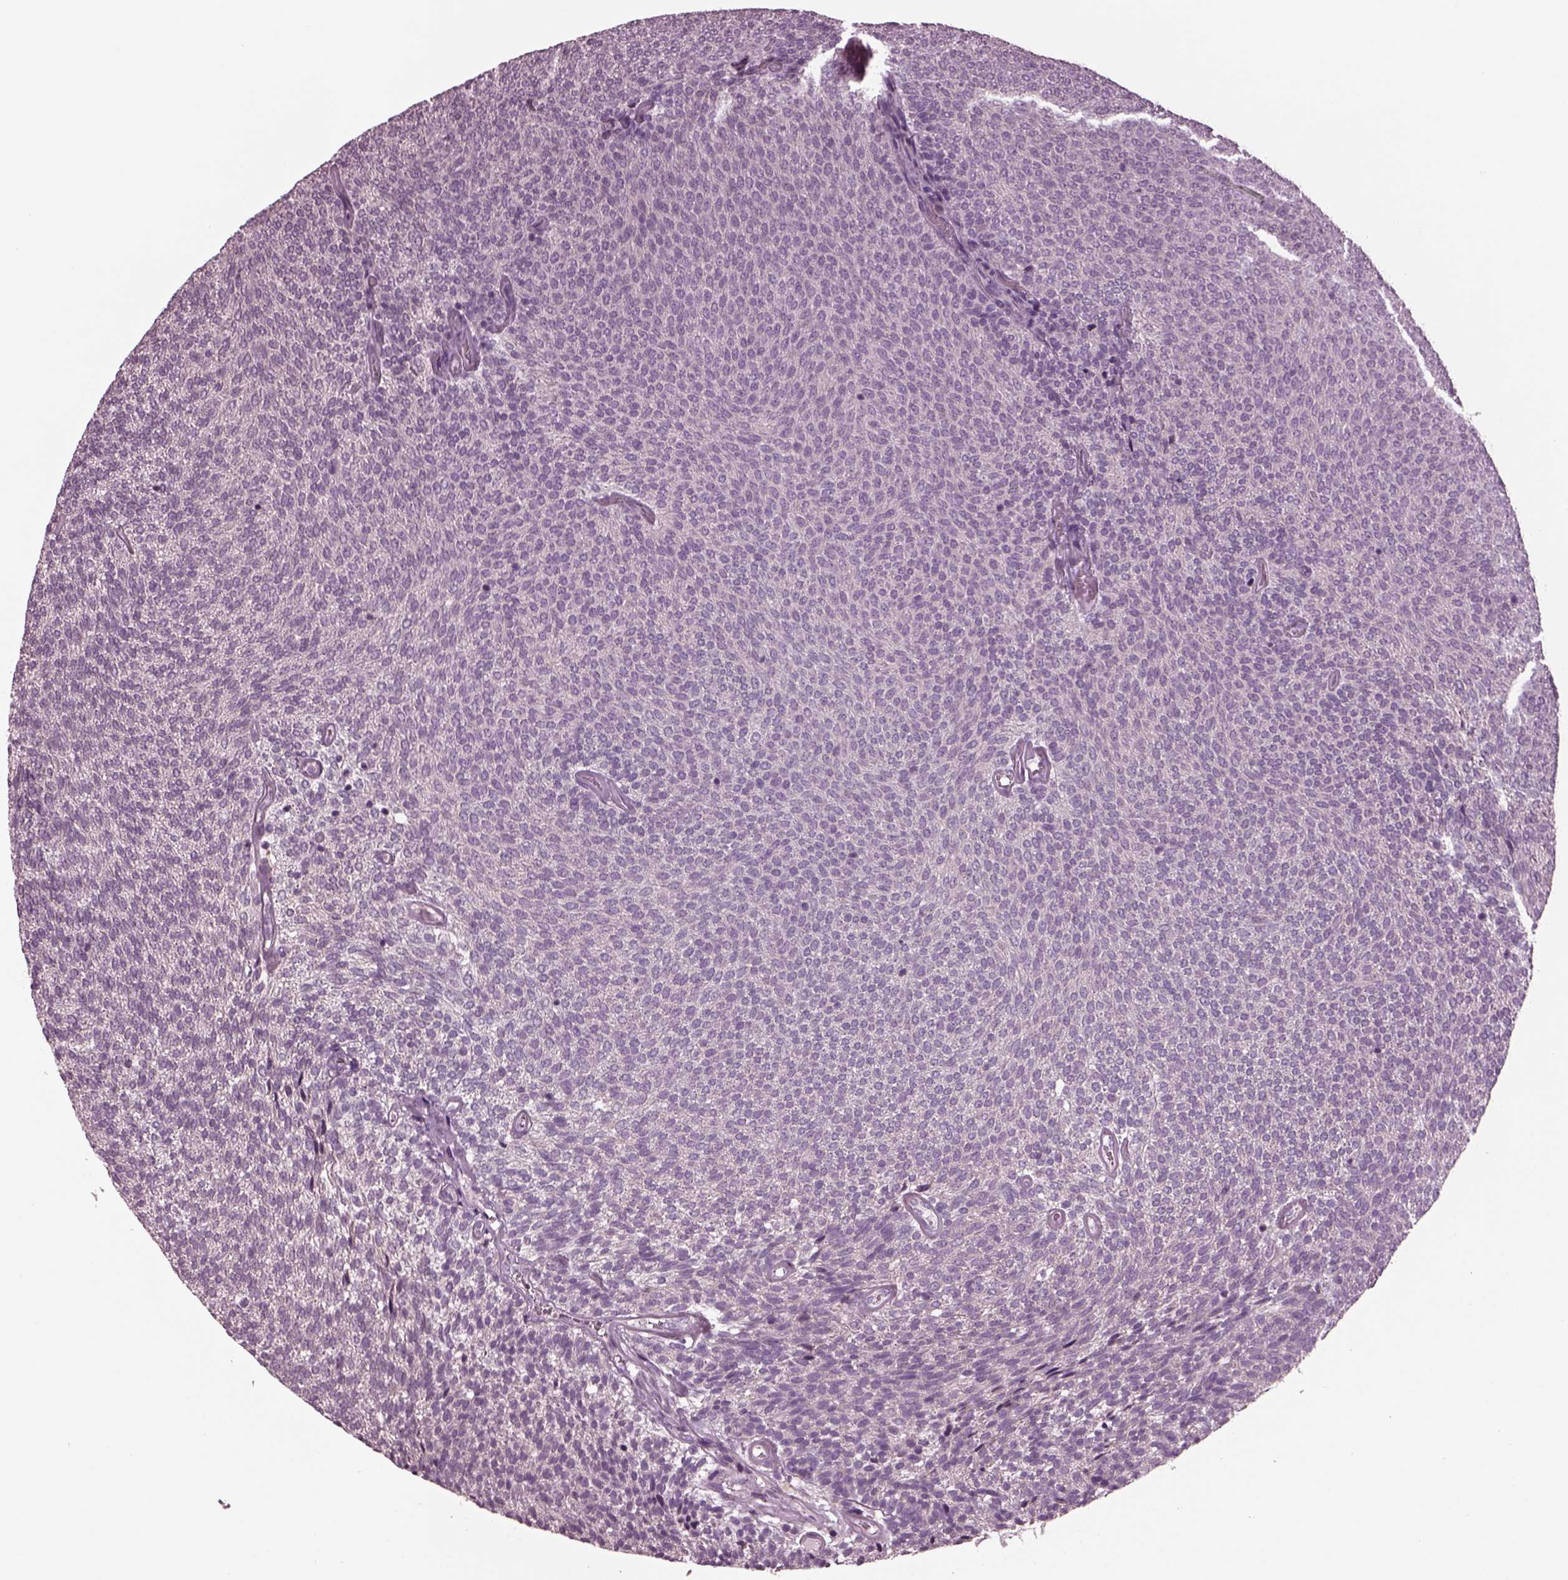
{"staining": {"intensity": "negative", "quantity": "none", "location": "none"}, "tissue": "urothelial cancer", "cell_type": "Tumor cells", "image_type": "cancer", "snomed": [{"axis": "morphology", "description": "Urothelial carcinoma, Low grade"}, {"axis": "topography", "description": "Urinary bladder"}], "caption": "DAB (3,3'-diaminobenzidine) immunohistochemical staining of human urothelial cancer demonstrates no significant positivity in tumor cells. (DAB immunohistochemistry, high magnification).", "gene": "AP4M1", "patient": {"sex": "male", "age": 77}}